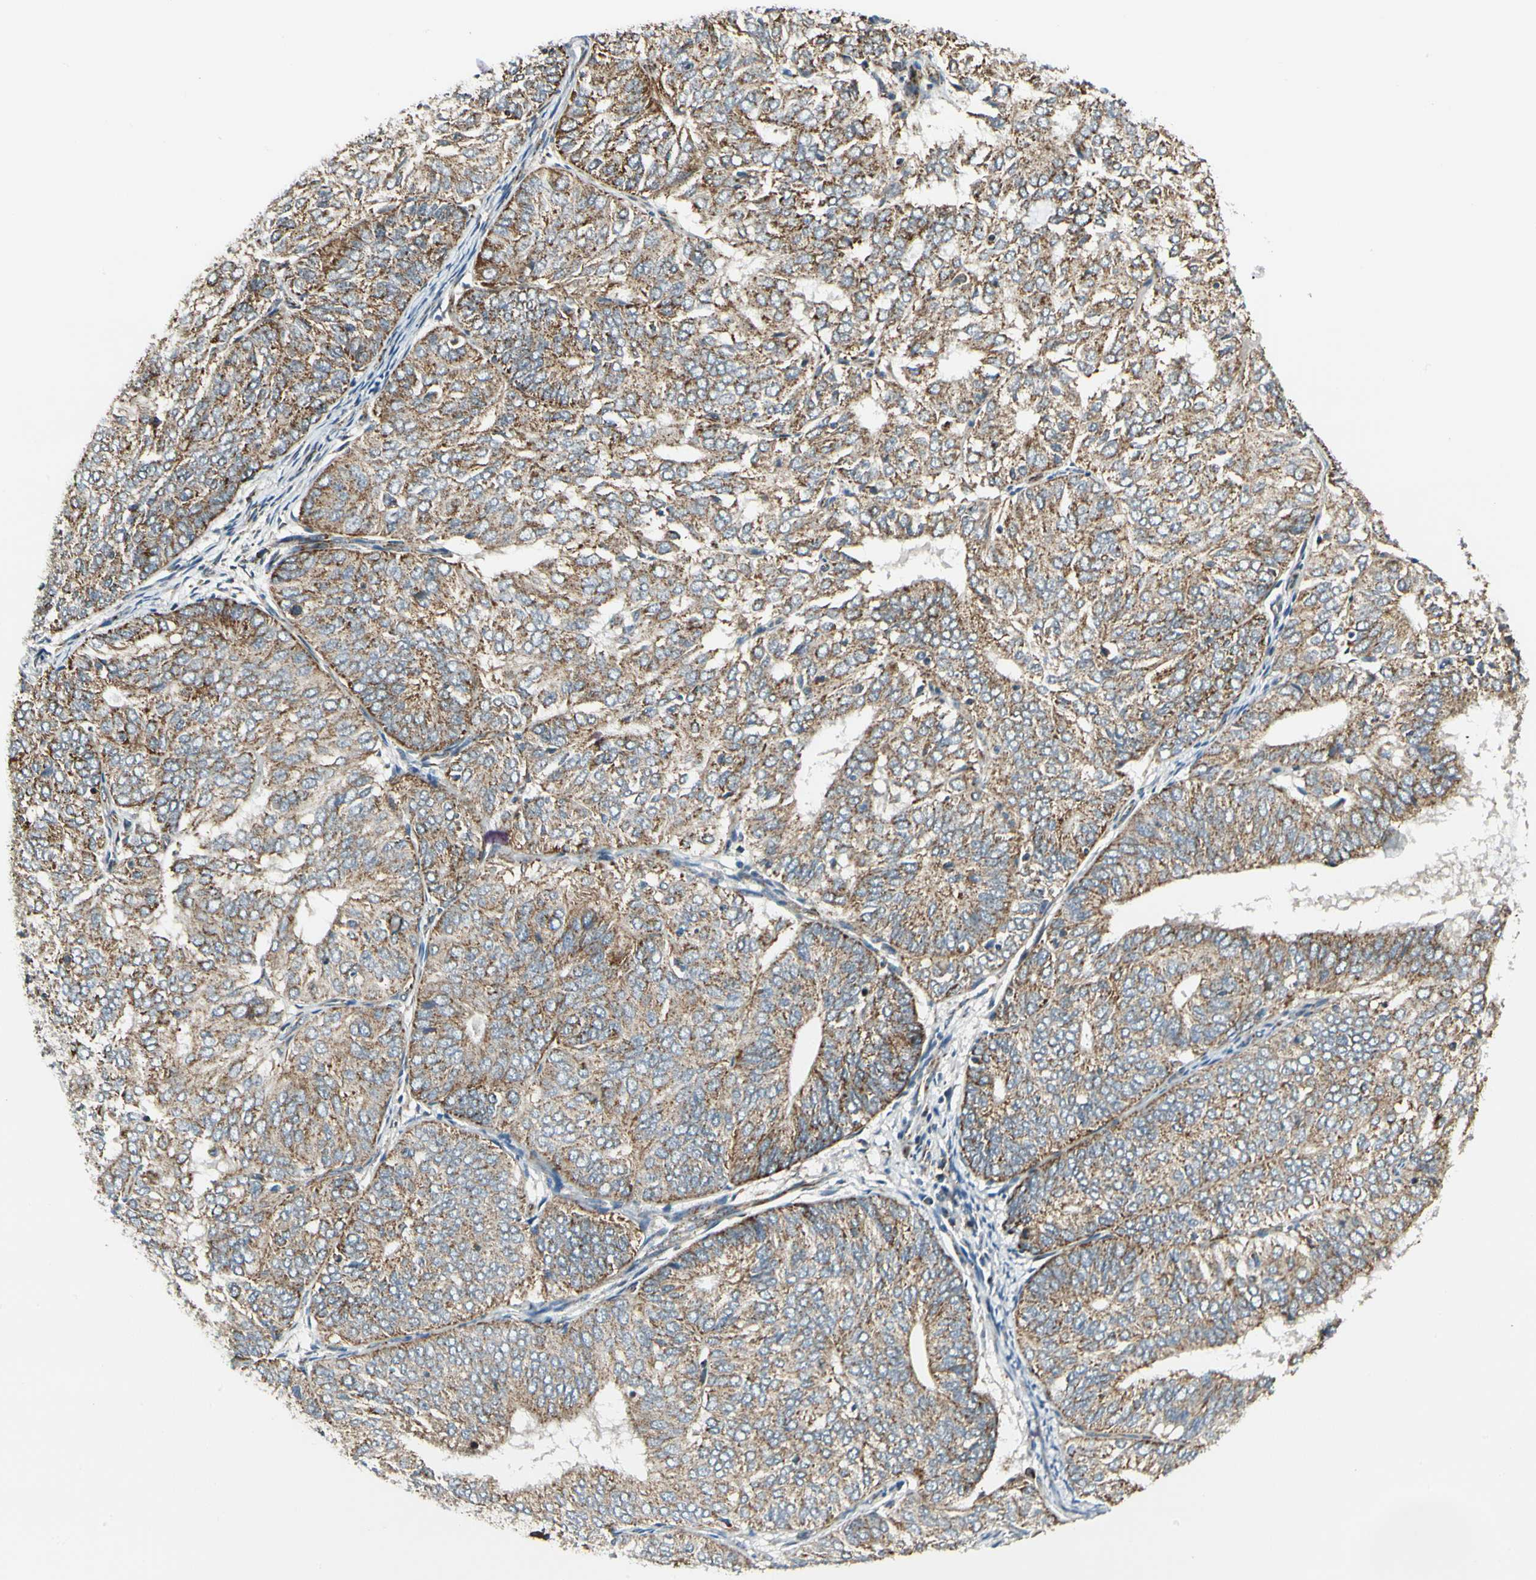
{"staining": {"intensity": "moderate", "quantity": ">75%", "location": "cytoplasmic/membranous"}, "tissue": "endometrial cancer", "cell_type": "Tumor cells", "image_type": "cancer", "snomed": [{"axis": "morphology", "description": "Adenocarcinoma, NOS"}, {"axis": "topography", "description": "Uterus"}], "caption": "Moderate cytoplasmic/membranous protein staining is present in about >75% of tumor cells in endometrial cancer (adenocarcinoma).", "gene": "EPHB3", "patient": {"sex": "female", "age": 60}}